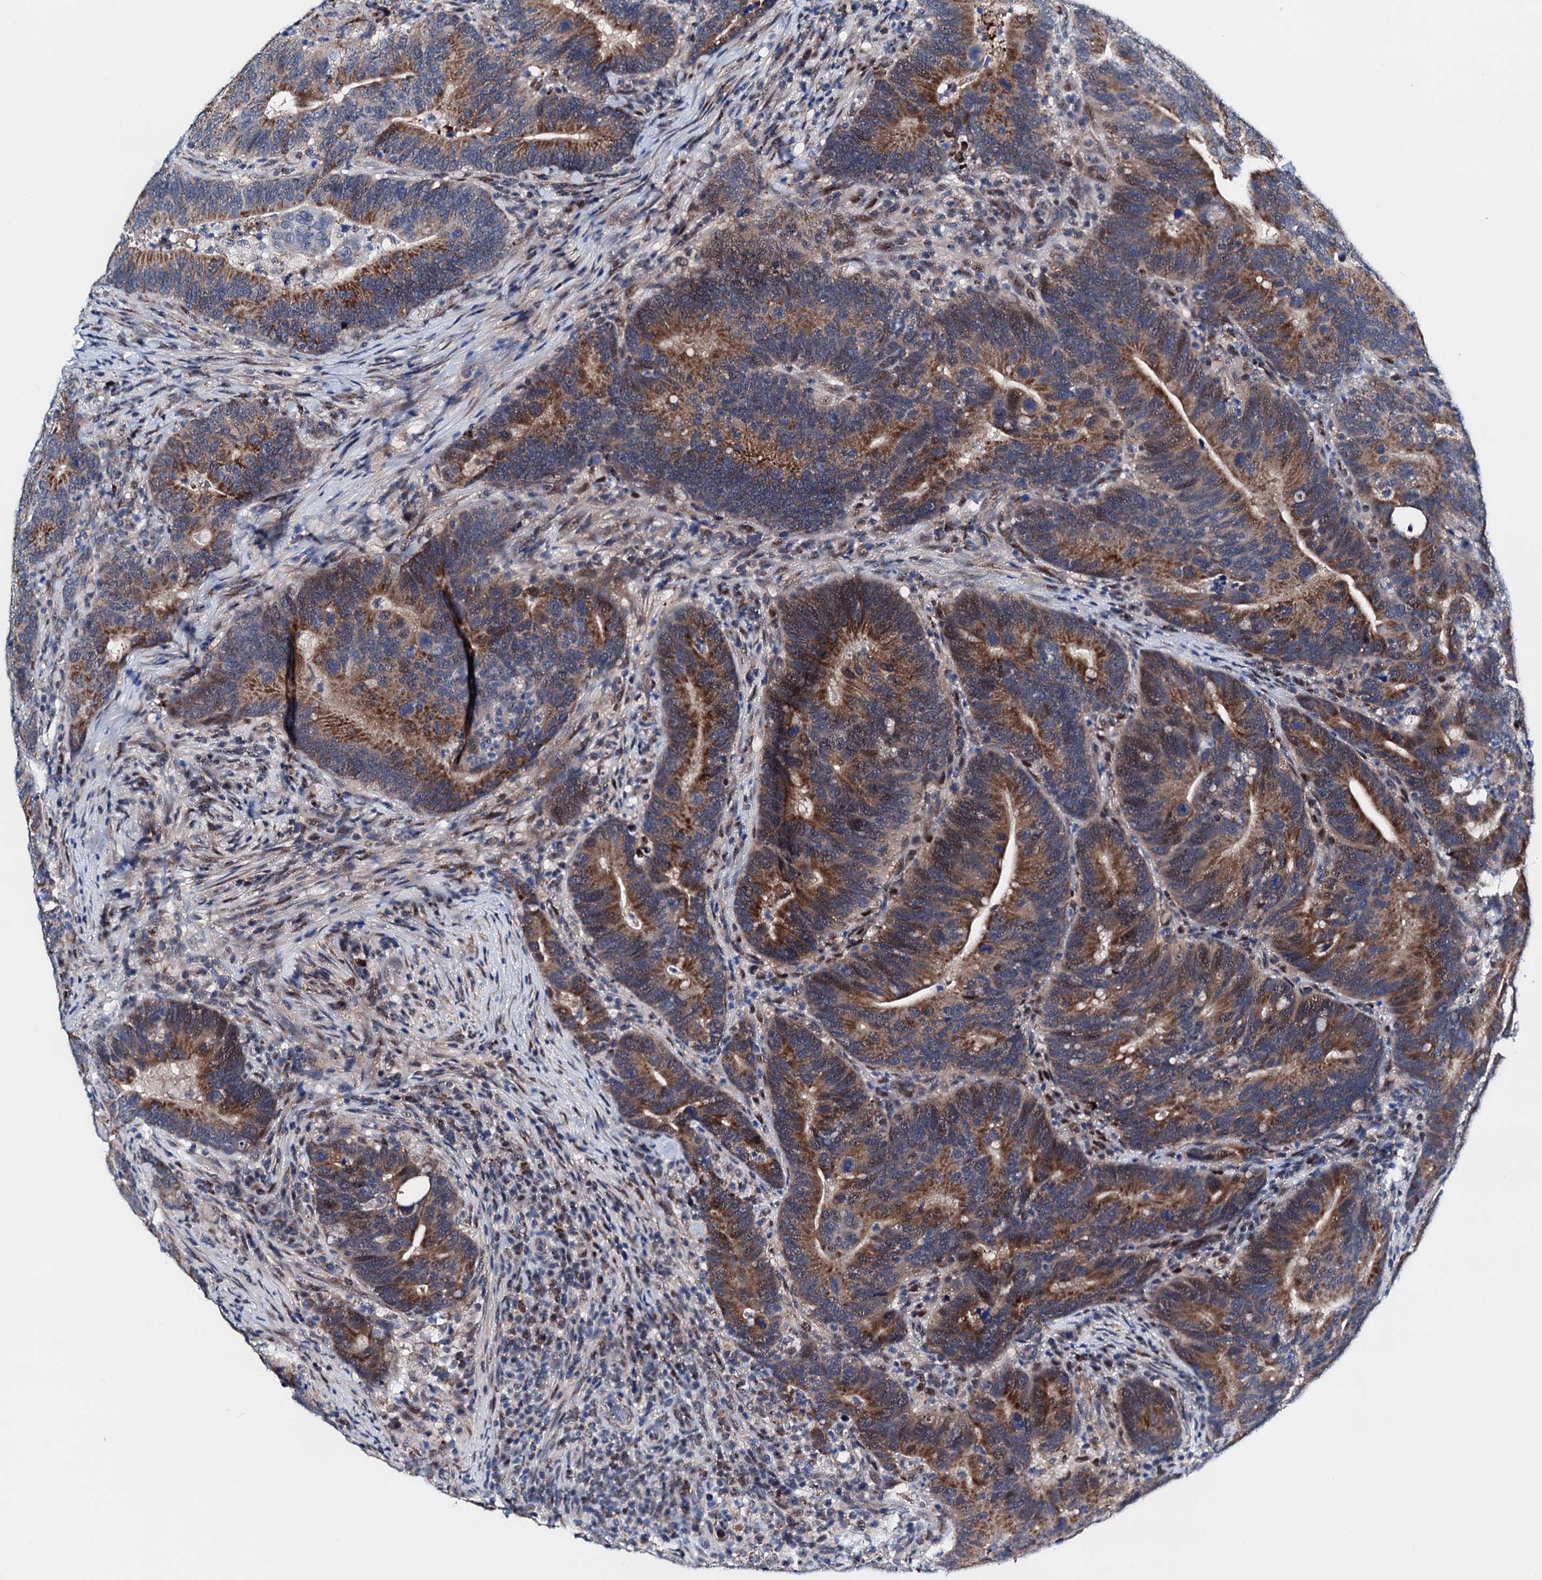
{"staining": {"intensity": "moderate", "quantity": ">75%", "location": "cytoplasmic/membranous"}, "tissue": "colorectal cancer", "cell_type": "Tumor cells", "image_type": "cancer", "snomed": [{"axis": "morphology", "description": "Adenocarcinoma, NOS"}, {"axis": "topography", "description": "Colon"}], "caption": "DAB (3,3'-diaminobenzidine) immunohistochemical staining of adenocarcinoma (colorectal) exhibits moderate cytoplasmic/membranous protein staining in approximately >75% of tumor cells.", "gene": "COA4", "patient": {"sex": "female", "age": 66}}